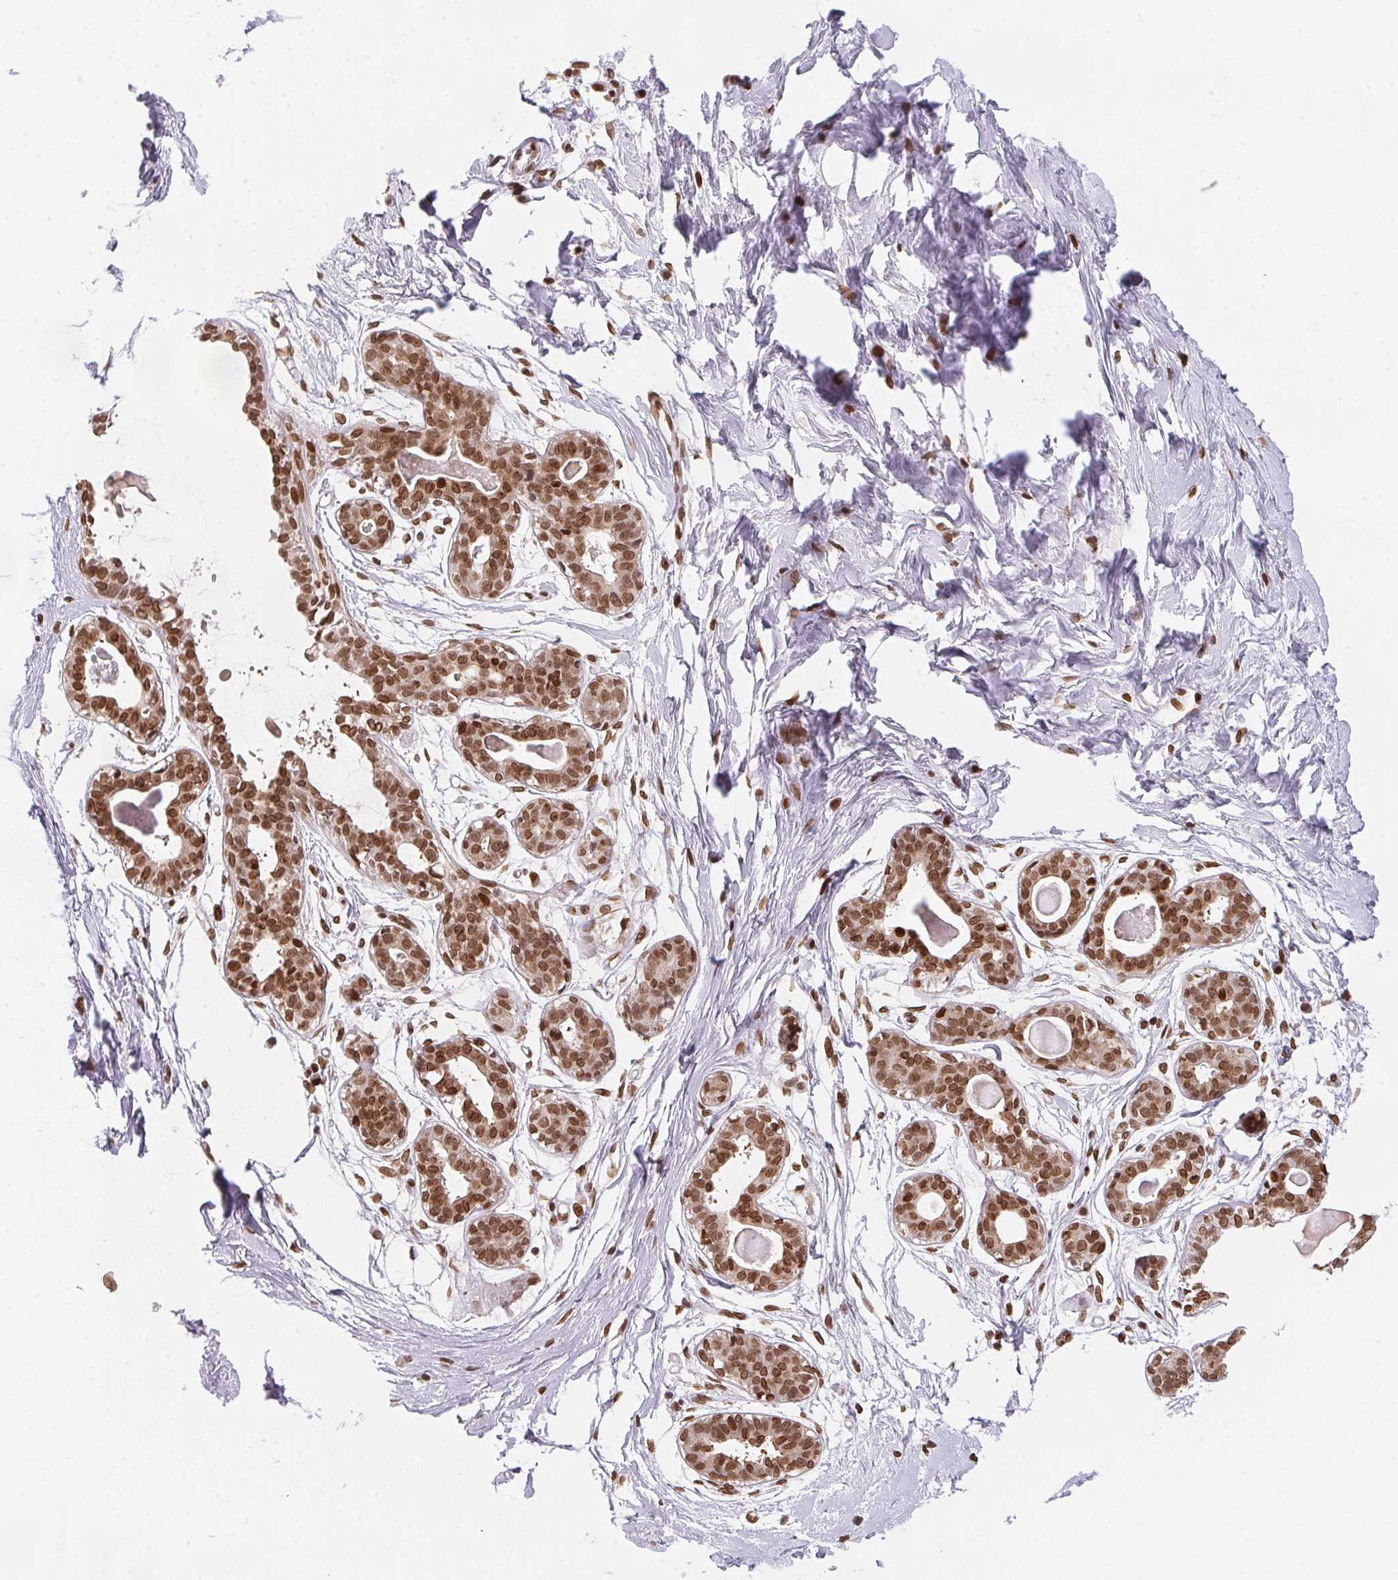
{"staining": {"intensity": "strong", "quantity": ">75%", "location": "nuclear"}, "tissue": "breast", "cell_type": "Adipocytes", "image_type": "normal", "snomed": [{"axis": "morphology", "description": "Normal tissue, NOS"}, {"axis": "topography", "description": "Breast"}], "caption": "Protein analysis of normal breast exhibits strong nuclear expression in approximately >75% of adipocytes. (DAB (3,3'-diaminobenzidine) = brown stain, brightfield microscopy at high magnification).", "gene": "SAP30BP", "patient": {"sex": "female", "age": 45}}